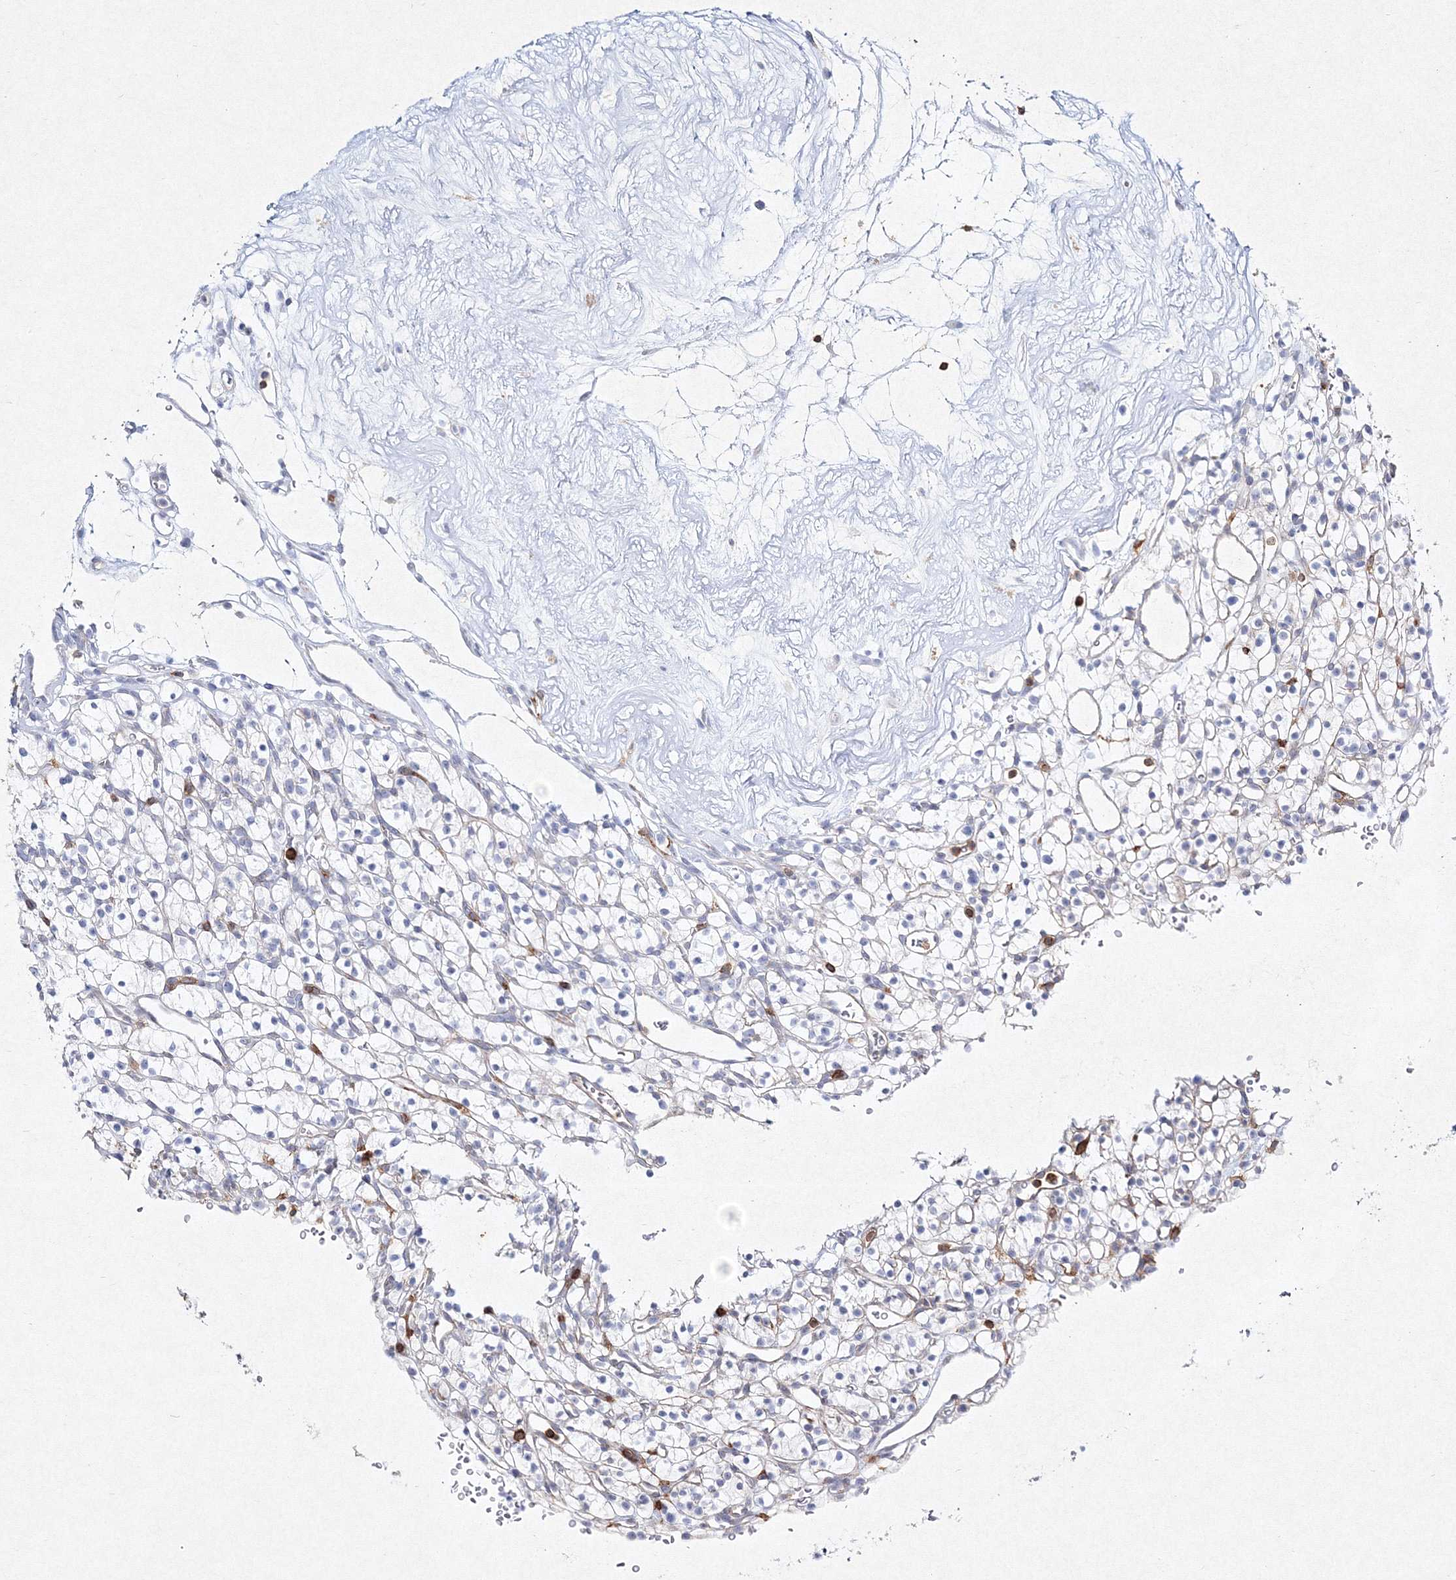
{"staining": {"intensity": "negative", "quantity": "none", "location": "none"}, "tissue": "renal cancer", "cell_type": "Tumor cells", "image_type": "cancer", "snomed": [{"axis": "morphology", "description": "Adenocarcinoma, NOS"}, {"axis": "topography", "description": "Kidney"}], "caption": "This is an immunohistochemistry image of human renal adenocarcinoma. There is no expression in tumor cells.", "gene": "HCST", "patient": {"sex": "female", "age": 57}}